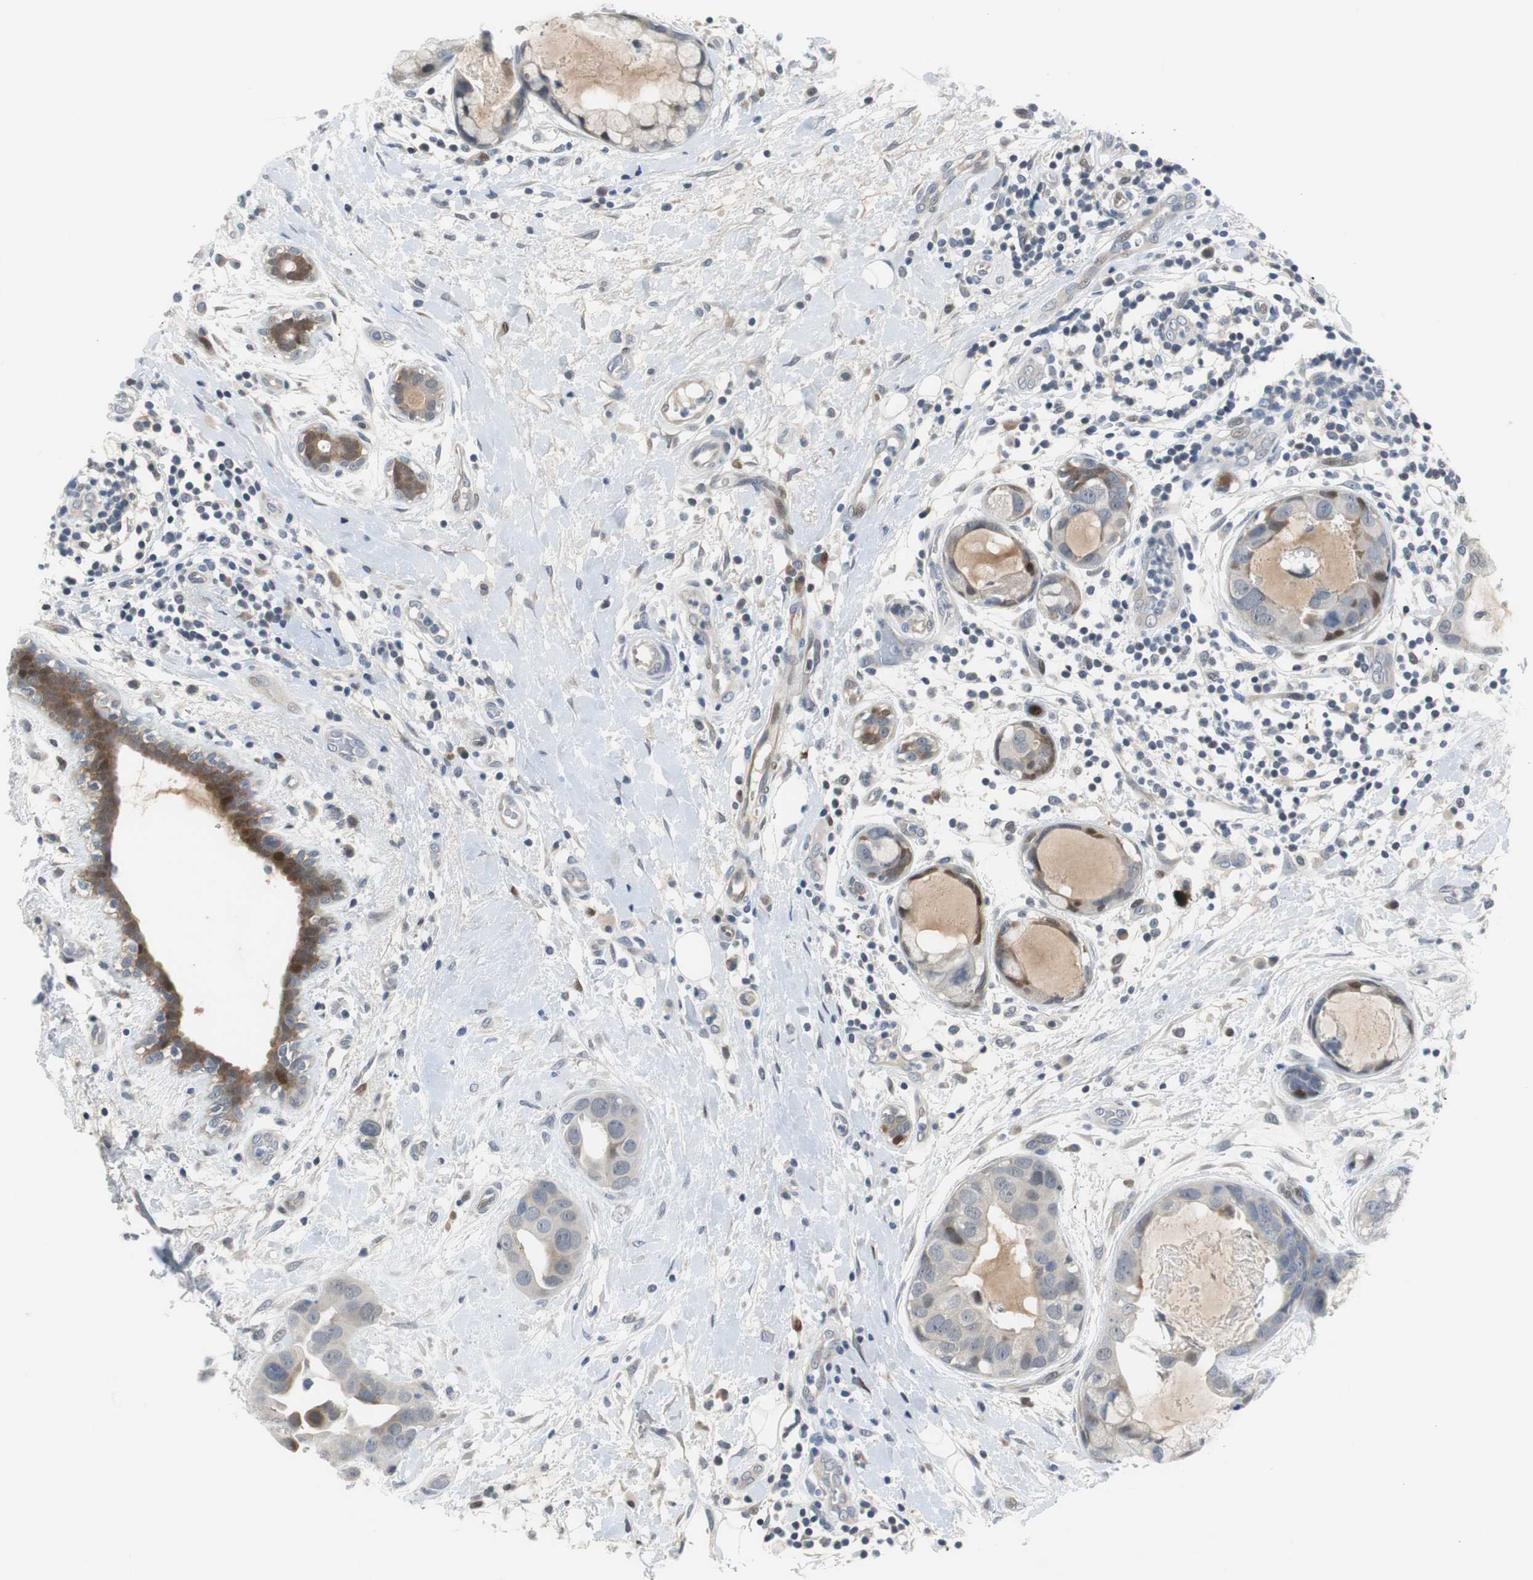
{"staining": {"intensity": "weak", "quantity": "<25%", "location": "cytoplasmic/membranous"}, "tissue": "breast cancer", "cell_type": "Tumor cells", "image_type": "cancer", "snomed": [{"axis": "morphology", "description": "Duct carcinoma"}, {"axis": "topography", "description": "Breast"}], "caption": "There is no significant expression in tumor cells of breast infiltrating ductal carcinoma. Brightfield microscopy of IHC stained with DAB (brown) and hematoxylin (blue), captured at high magnification.", "gene": "MAP2K4", "patient": {"sex": "female", "age": 40}}